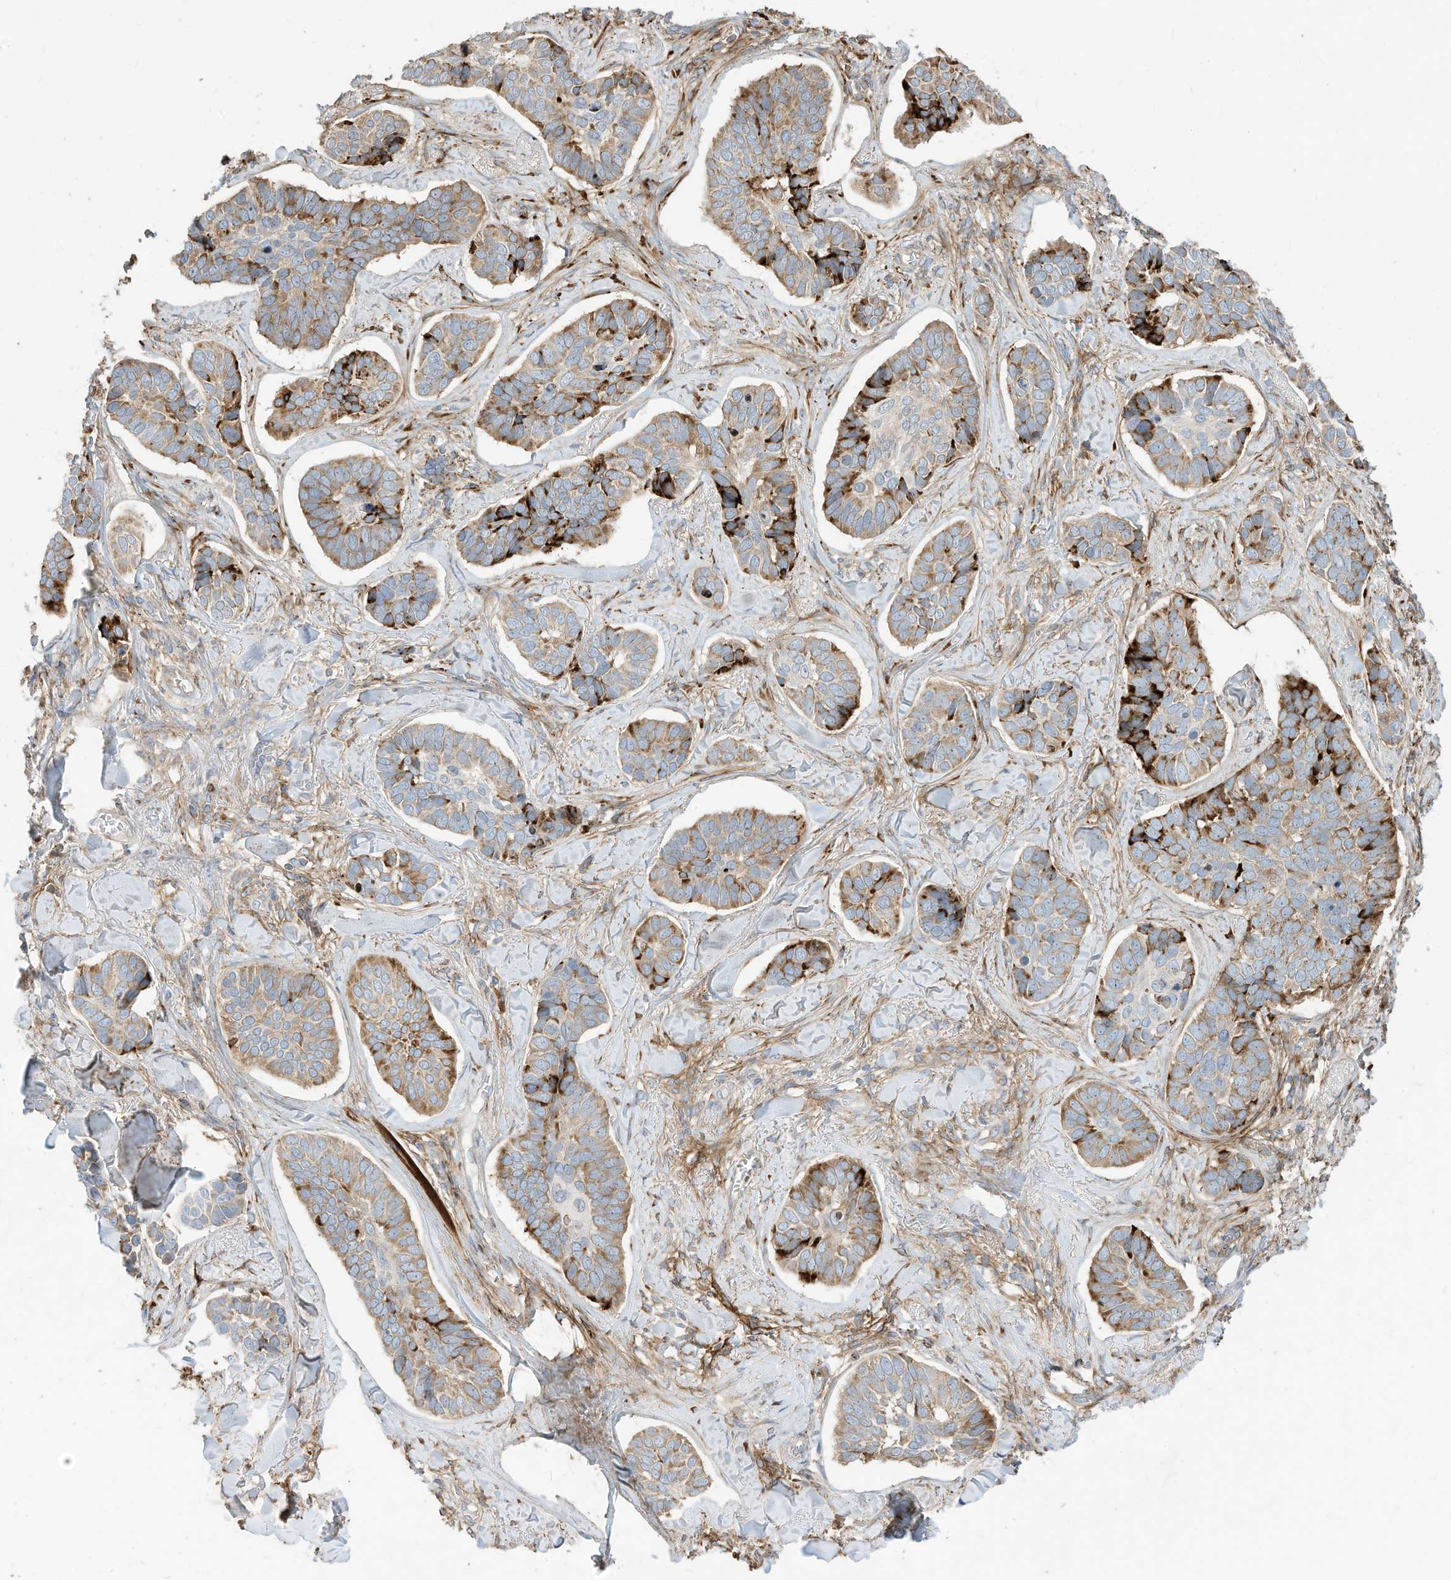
{"staining": {"intensity": "moderate", "quantity": "25%-75%", "location": "cytoplasmic/membranous"}, "tissue": "skin cancer", "cell_type": "Tumor cells", "image_type": "cancer", "snomed": [{"axis": "morphology", "description": "Basal cell carcinoma"}, {"axis": "topography", "description": "Skin"}], "caption": "A high-resolution micrograph shows immunohistochemistry staining of skin cancer (basal cell carcinoma), which demonstrates moderate cytoplasmic/membranous expression in approximately 25%-75% of tumor cells. Using DAB (brown) and hematoxylin (blue) stains, captured at high magnification using brightfield microscopy.", "gene": "TRNAU1AP", "patient": {"sex": "male", "age": 62}}